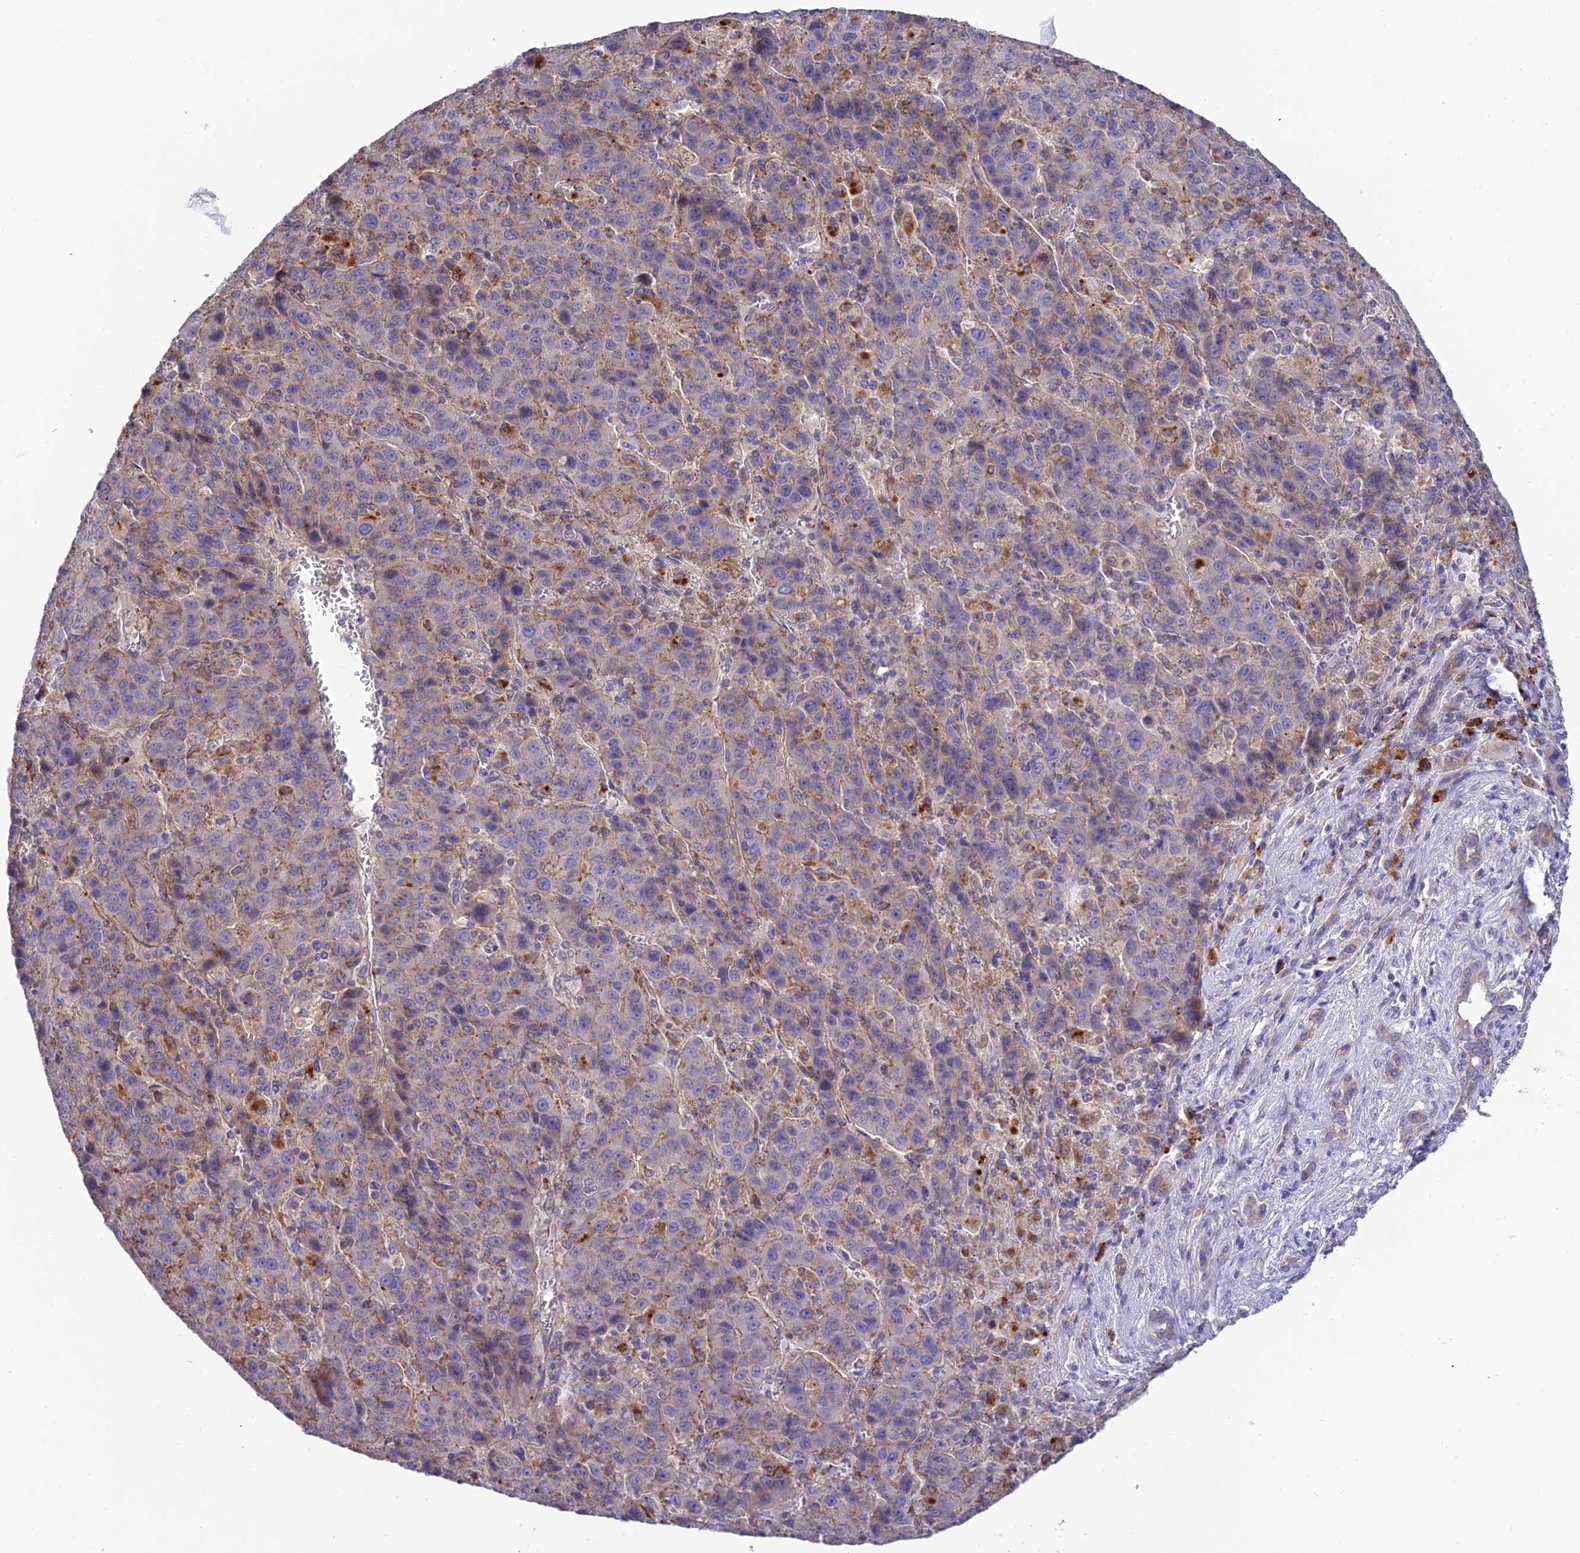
{"staining": {"intensity": "moderate", "quantity": "<25%", "location": "cytoplasmic/membranous"}, "tissue": "liver cancer", "cell_type": "Tumor cells", "image_type": "cancer", "snomed": [{"axis": "morphology", "description": "Carcinoma, Hepatocellular, NOS"}, {"axis": "topography", "description": "Liver"}], "caption": "This micrograph reveals liver cancer stained with IHC to label a protein in brown. The cytoplasmic/membranous of tumor cells show moderate positivity for the protein. Nuclei are counter-stained blue.", "gene": "CCDC157", "patient": {"sex": "female", "age": 53}}